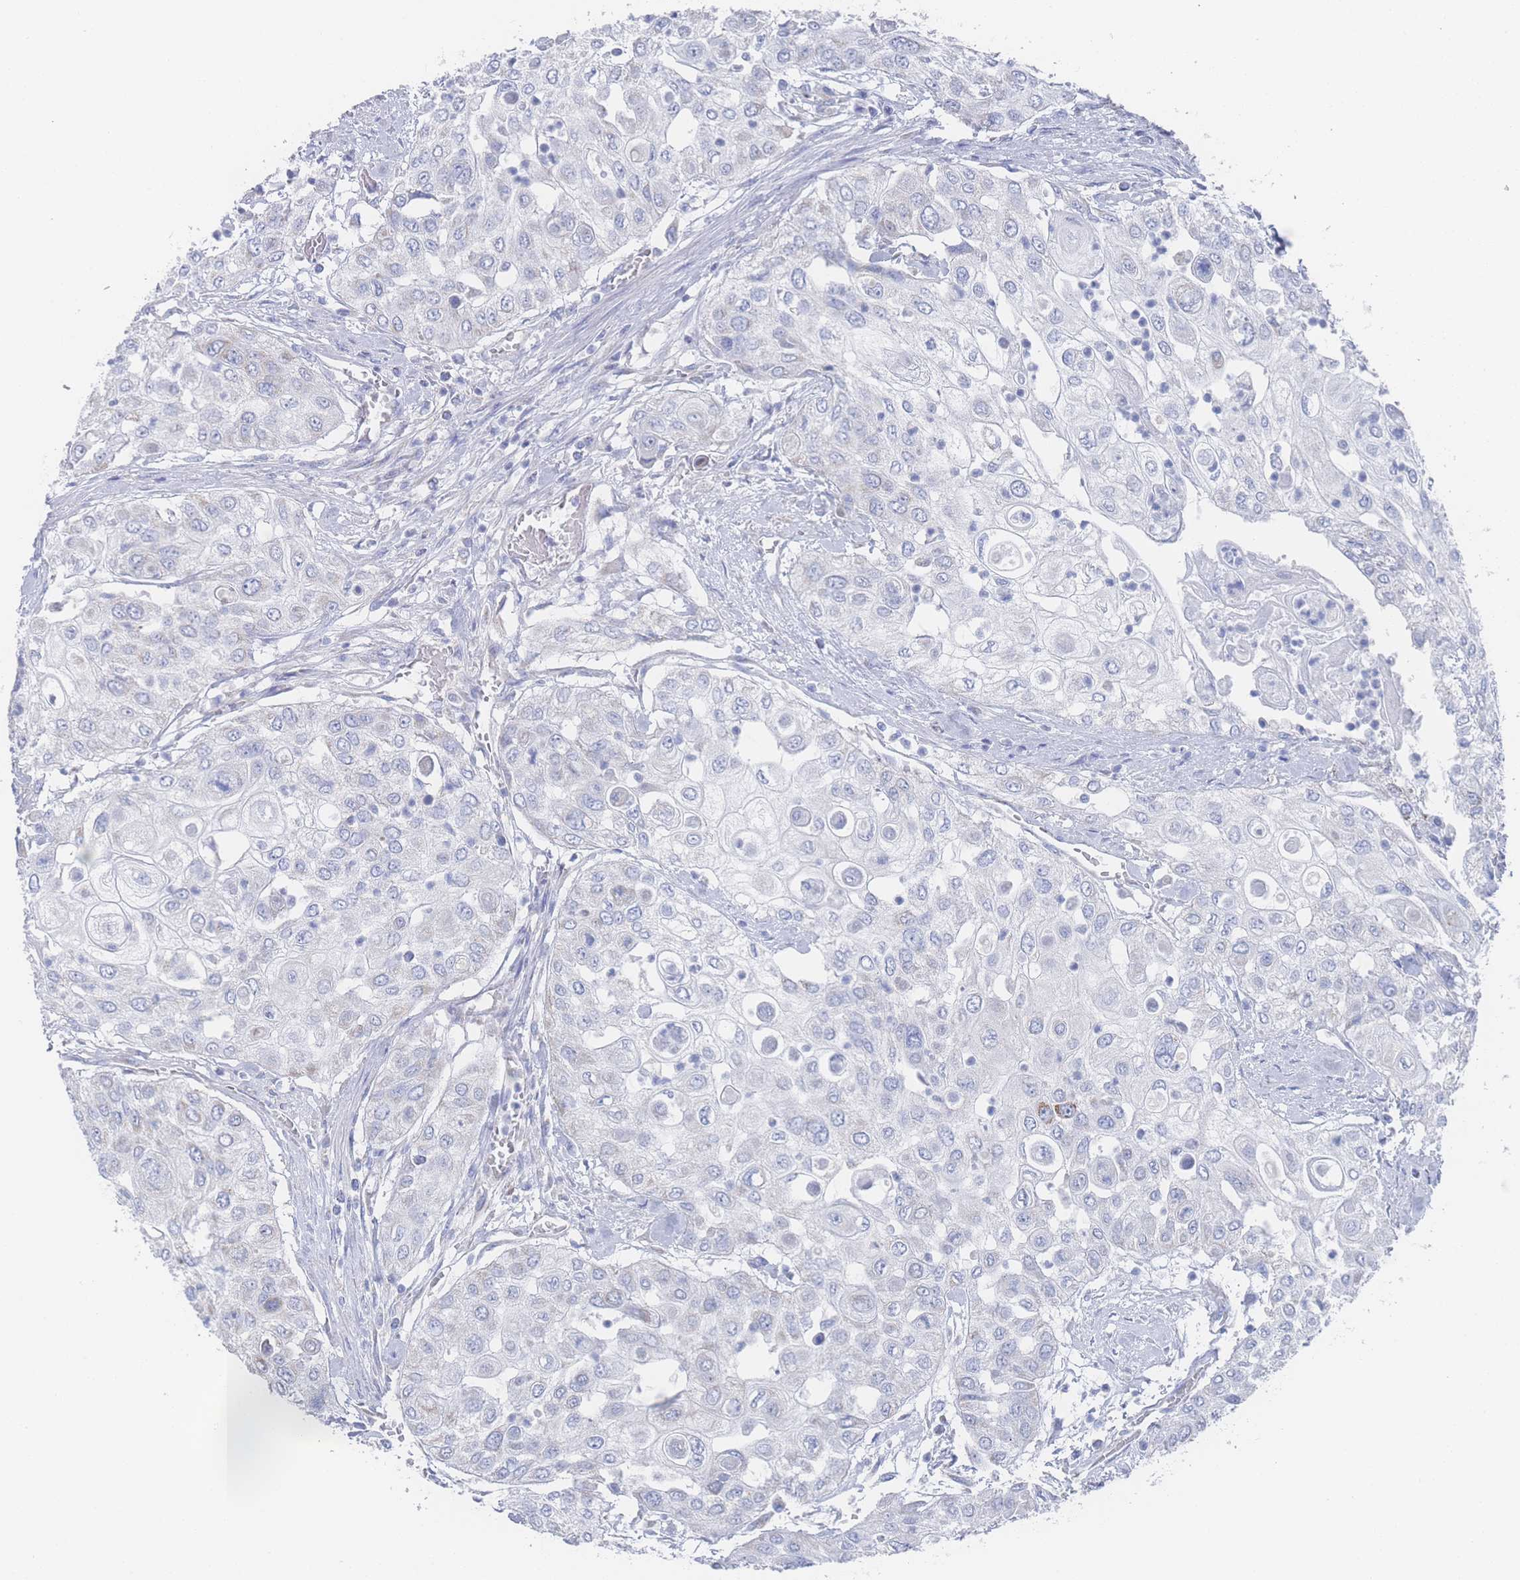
{"staining": {"intensity": "negative", "quantity": "none", "location": "none"}, "tissue": "urothelial cancer", "cell_type": "Tumor cells", "image_type": "cancer", "snomed": [{"axis": "morphology", "description": "Urothelial carcinoma, High grade"}, {"axis": "topography", "description": "Urinary bladder"}], "caption": "This histopathology image is of high-grade urothelial carcinoma stained with immunohistochemistry to label a protein in brown with the nuclei are counter-stained blue. There is no staining in tumor cells.", "gene": "SNPH", "patient": {"sex": "female", "age": 79}}